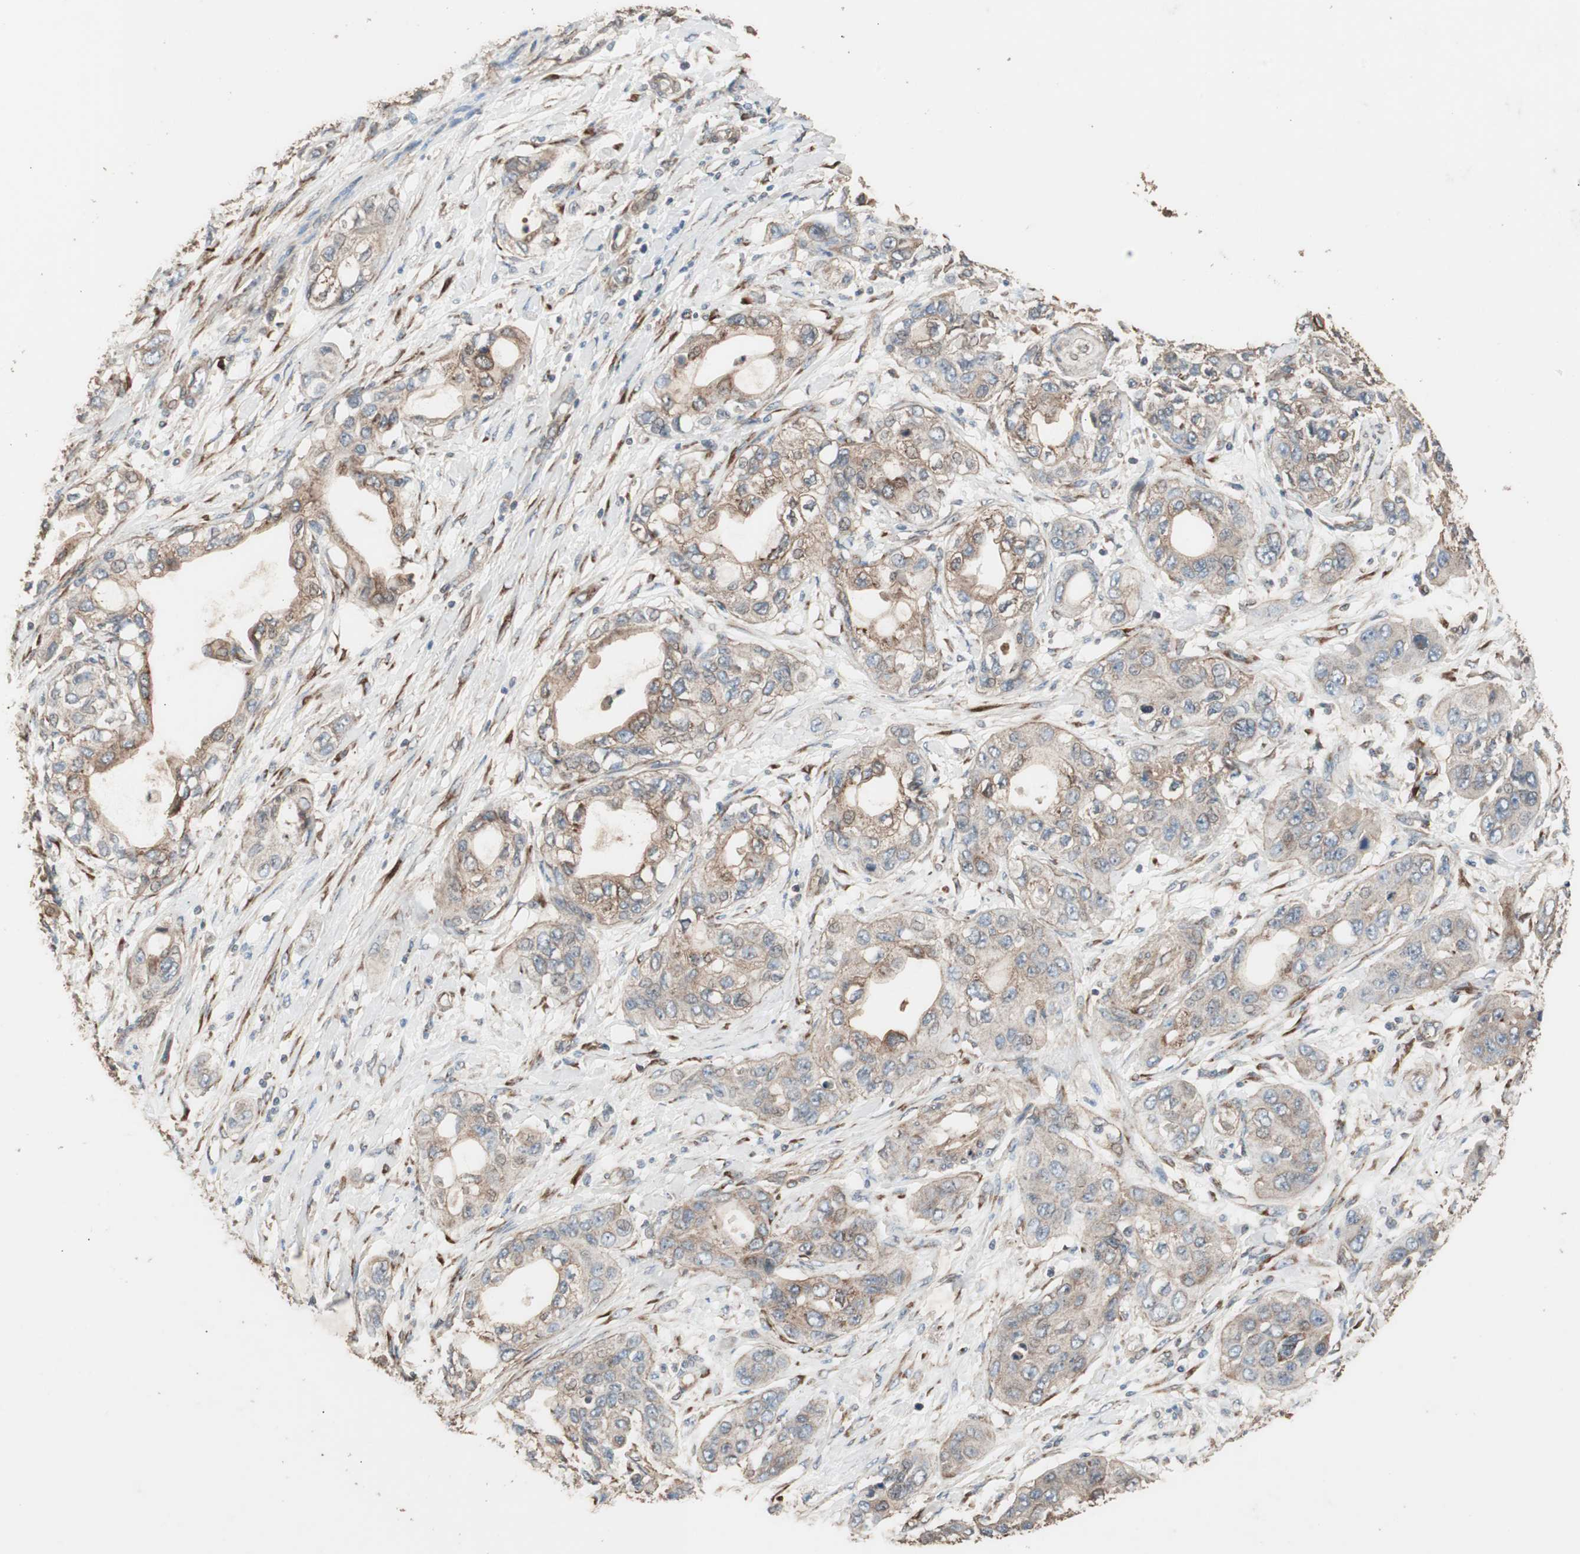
{"staining": {"intensity": "moderate", "quantity": "25%-75%", "location": "cytoplasmic/membranous"}, "tissue": "pancreatic cancer", "cell_type": "Tumor cells", "image_type": "cancer", "snomed": [{"axis": "morphology", "description": "Adenocarcinoma, NOS"}, {"axis": "topography", "description": "Pancreas"}], "caption": "Adenocarcinoma (pancreatic) tissue exhibits moderate cytoplasmic/membranous positivity in about 25%-75% of tumor cells, visualized by immunohistochemistry.", "gene": "LZTS1", "patient": {"sex": "female", "age": 70}}